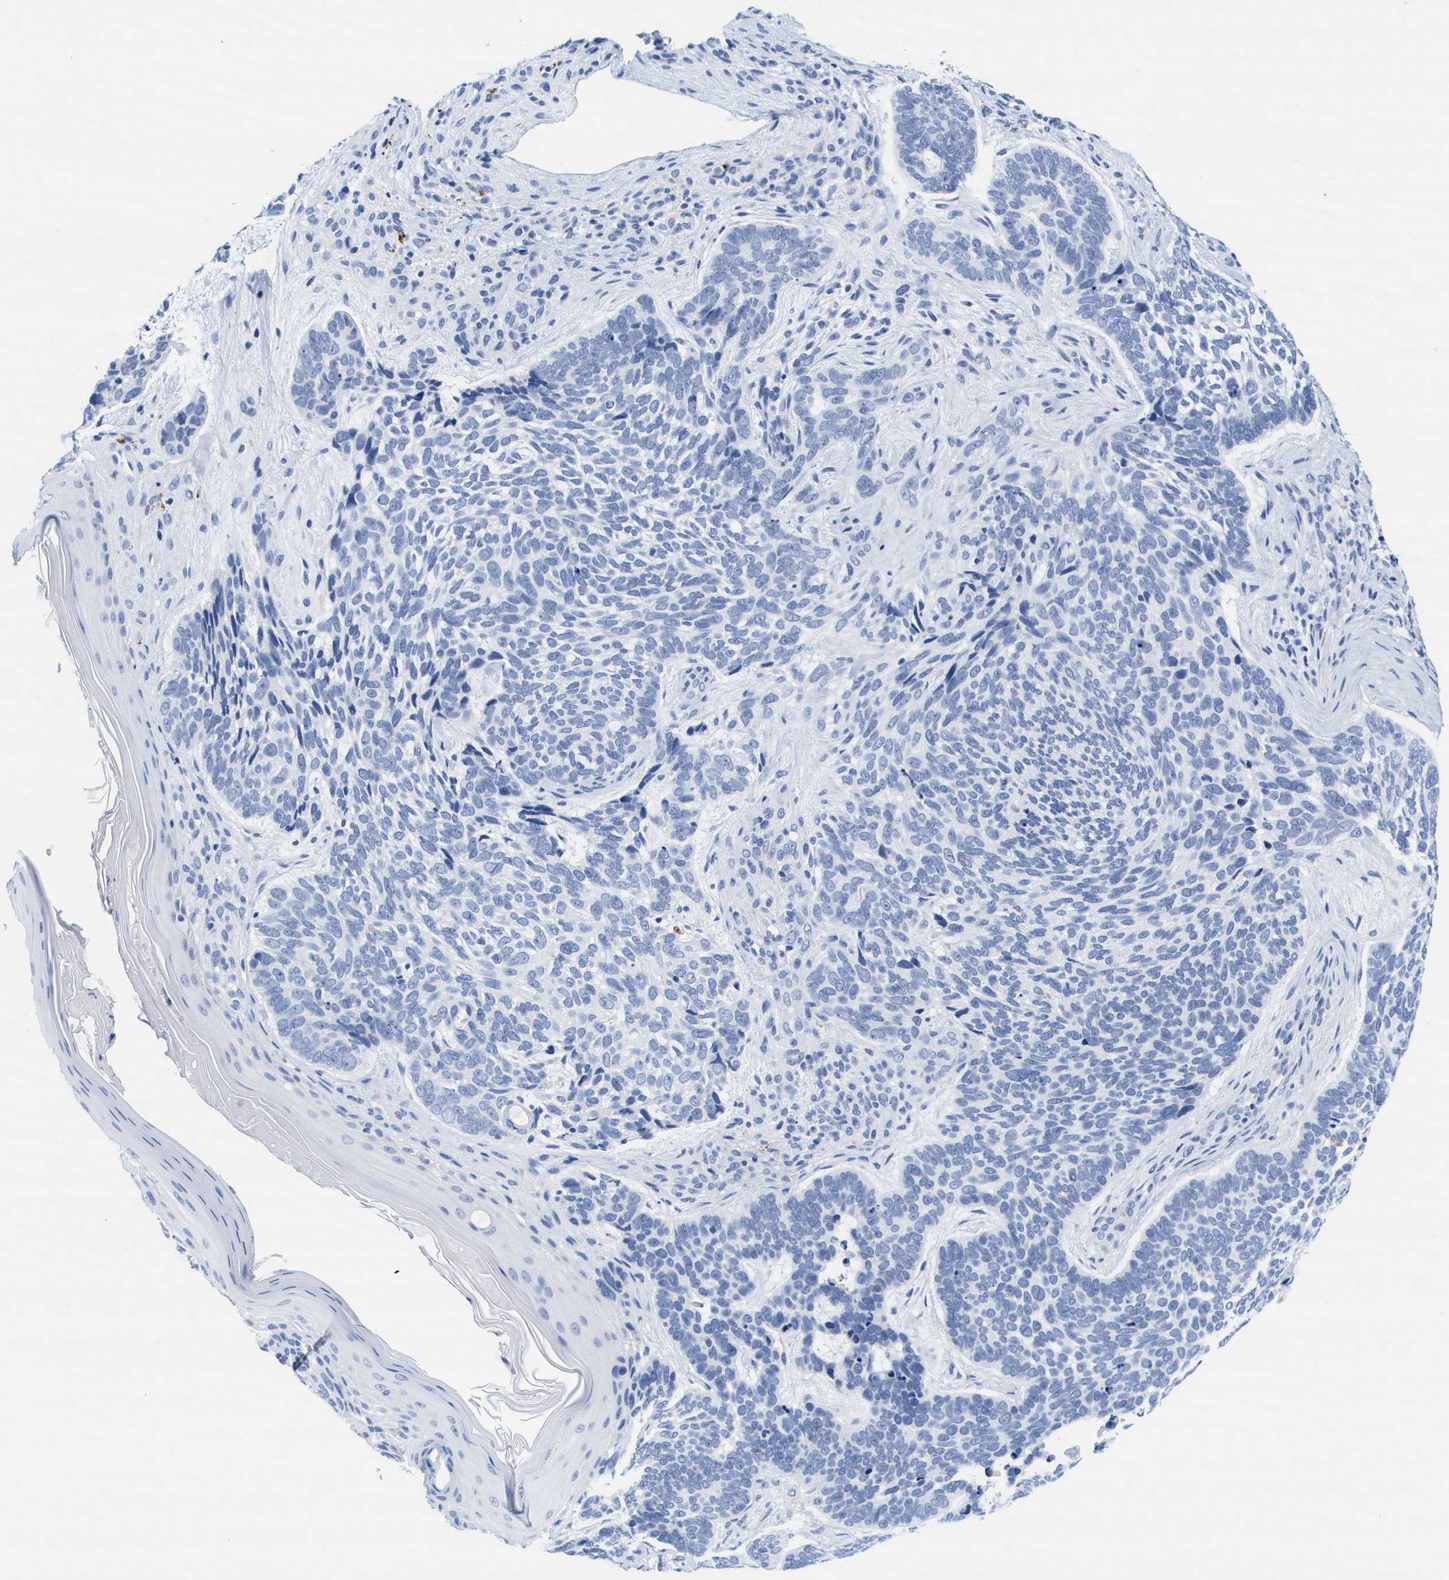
{"staining": {"intensity": "negative", "quantity": "none", "location": "none"}, "tissue": "skin cancer", "cell_type": "Tumor cells", "image_type": "cancer", "snomed": [{"axis": "morphology", "description": "Basal cell carcinoma"}, {"axis": "topography", "description": "Skin"}, {"axis": "topography", "description": "Skin of head"}], "caption": "Tumor cells show no significant protein expression in skin cancer (basal cell carcinoma). (DAB immunohistochemistry visualized using brightfield microscopy, high magnification).", "gene": "TTC3", "patient": {"sex": "female", "age": 85}}